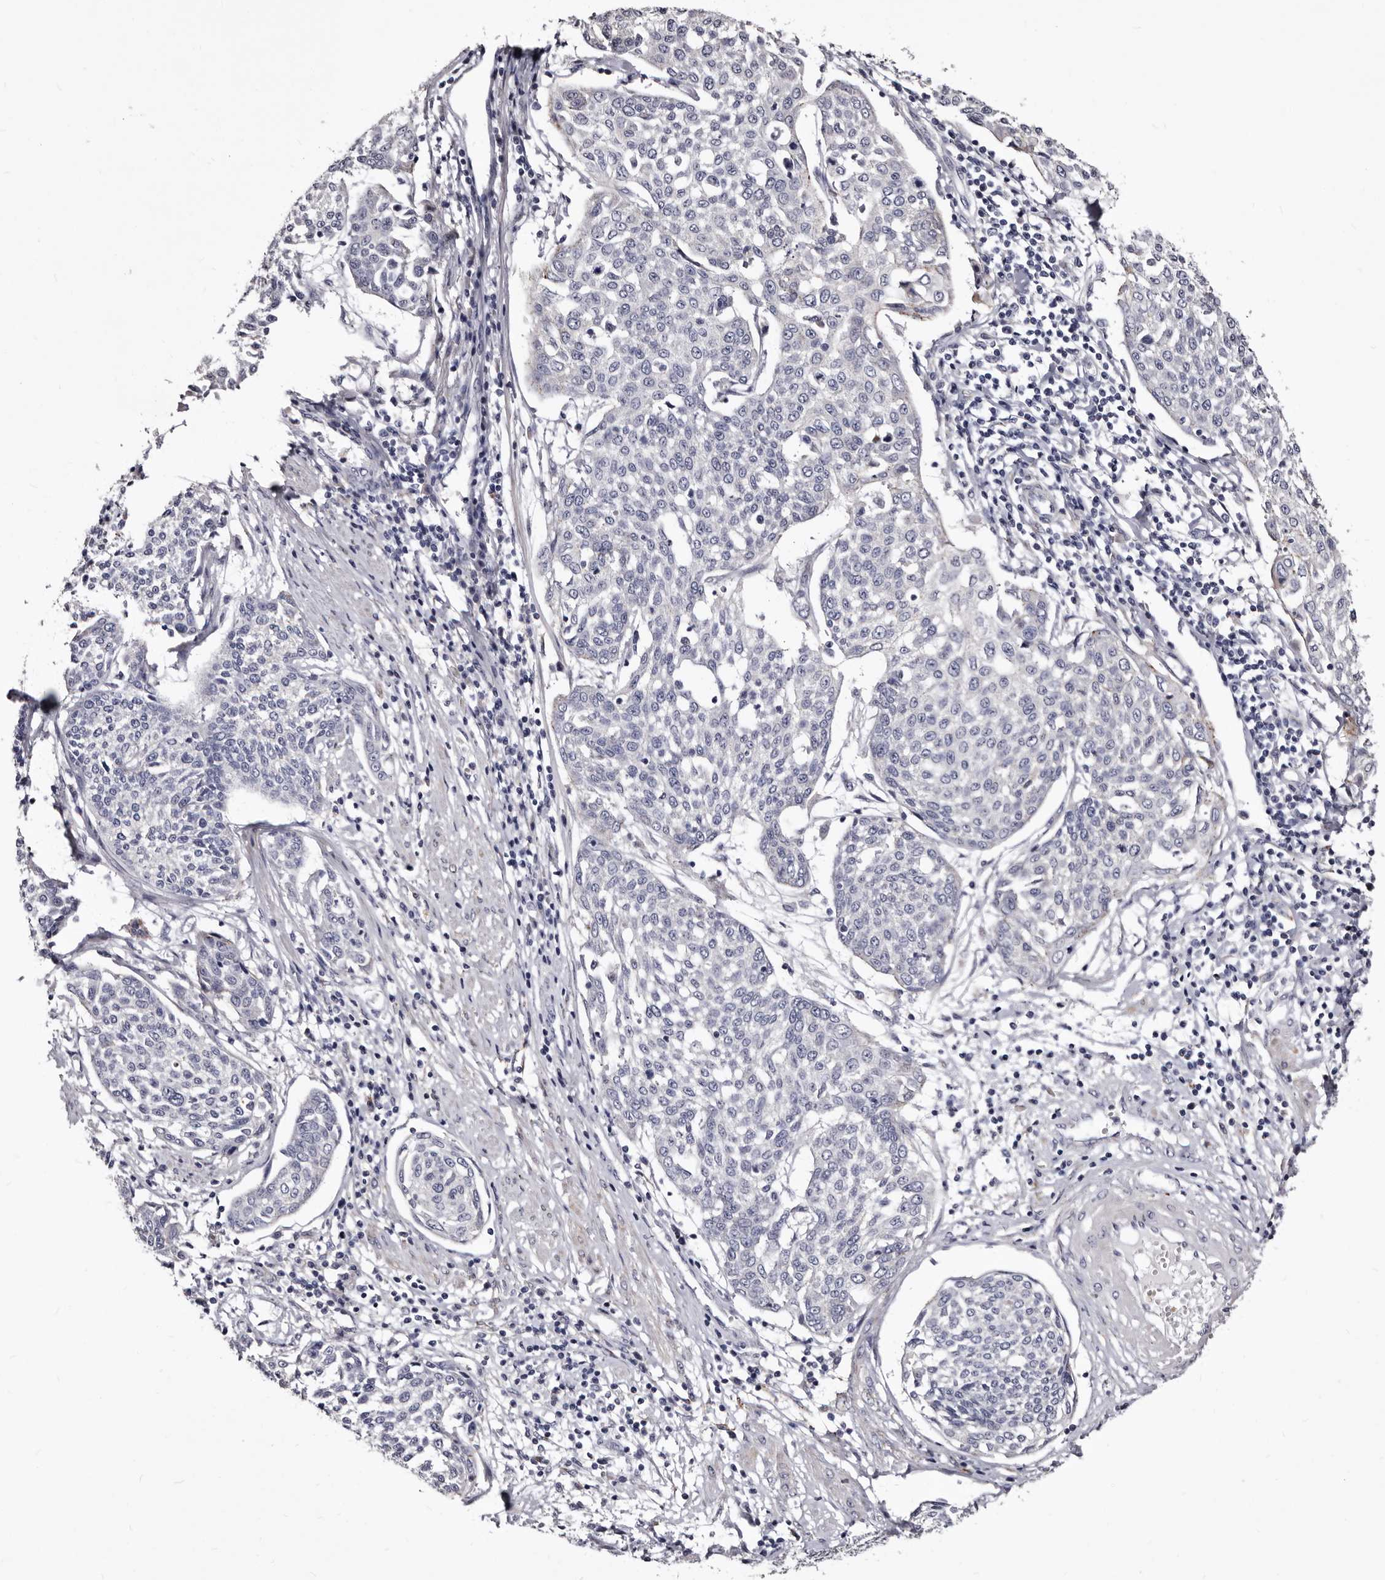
{"staining": {"intensity": "negative", "quantity": "none", "location": "none"}, "tissue": "cervical cancer", "cell_type": "Tumor cells", "image_type": "cancer", "snomed": [{"axis": "morphology", "description": "Squamous cell carcinoma, NOS"}, {"axis": "topography", "description": "Cervix"}], "caption": "Human squamous cell carcinoma (cervical) stained for a protein using immunohistochemistry (IHC) exhibits no expression in tumor cells.", "gene": "AUNIP", "patient": {"sex": "female", "age": 34}}